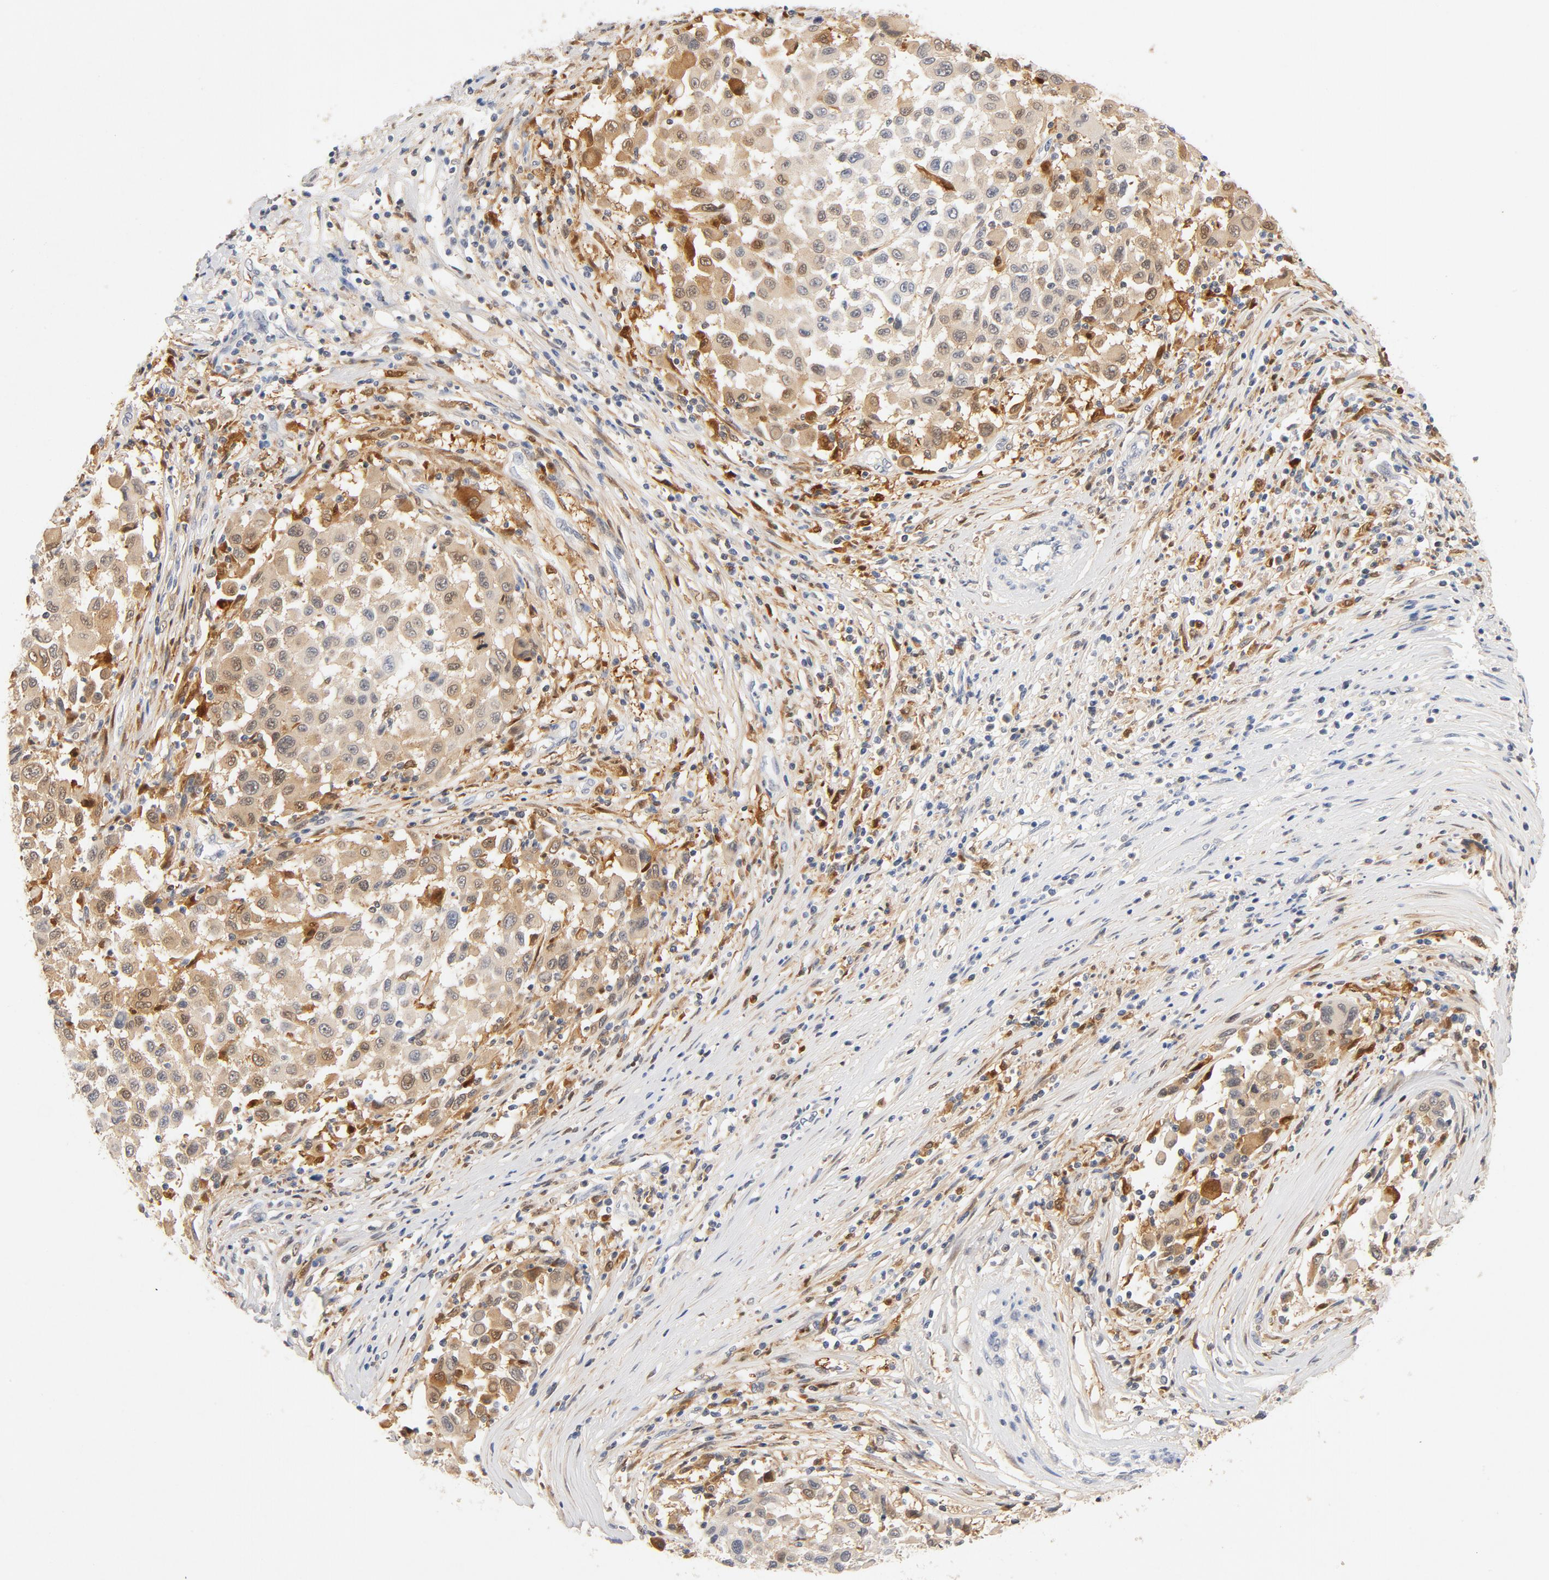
{"staining": {"intensity": "moderate", "quantity": ">75%", "location": "cytoplasmic/membranous"}, "tissue": "melanoma", "cell_type": "Tumor cells", "image_type": "cancer", "snomed": [{"axis": "morphology", "description": "Malignant melanoma, Metastatic site"}, {"axis": "topography", "description": "Lymph node"}], "caption": "About >75% of tumor cells in human melanoma show moderate cytoplasmic/membranous protein positivity as visualized by brown immunohistochemical staining.", "gene": "STAT1", "patient": {"sex": "male", "age": 61}}